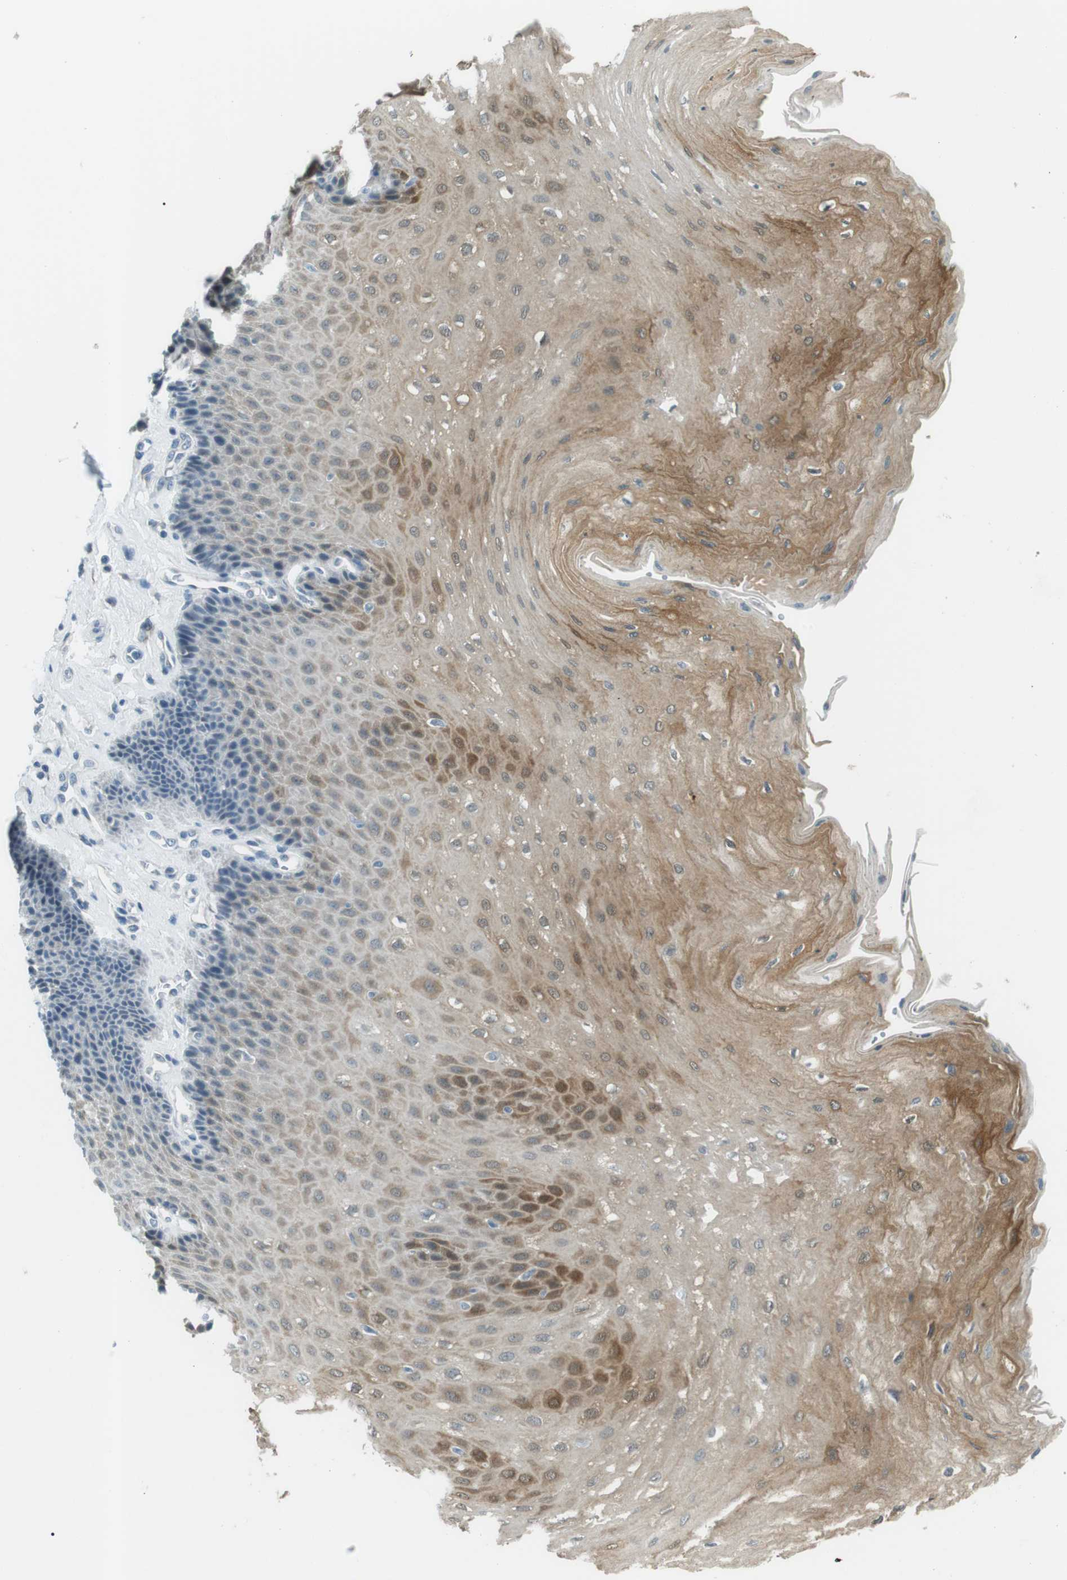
{"staining": {"intensity": "moderate", "quantity": "25%-75%", "location": "cytoplasmic/membranous,nuclear"}, "tissue": "esophagus", "cell_type": "Squamous epithelial cells", "image_type": "normal", "snomed": [{"axis": "morphology", "description": "Normal tissue, NOS"}, {"axis": "topography", "description": "Esophagus"}], "caption": "A medium amount of moderate cytoplasmic/membranous,nuclear positivity is appreciated in about 25%-75% of squamous epithelial cells in benign esophagus.", "gene": "ENSG00000289724", "patient": {"sex": "female", "age": 72}}